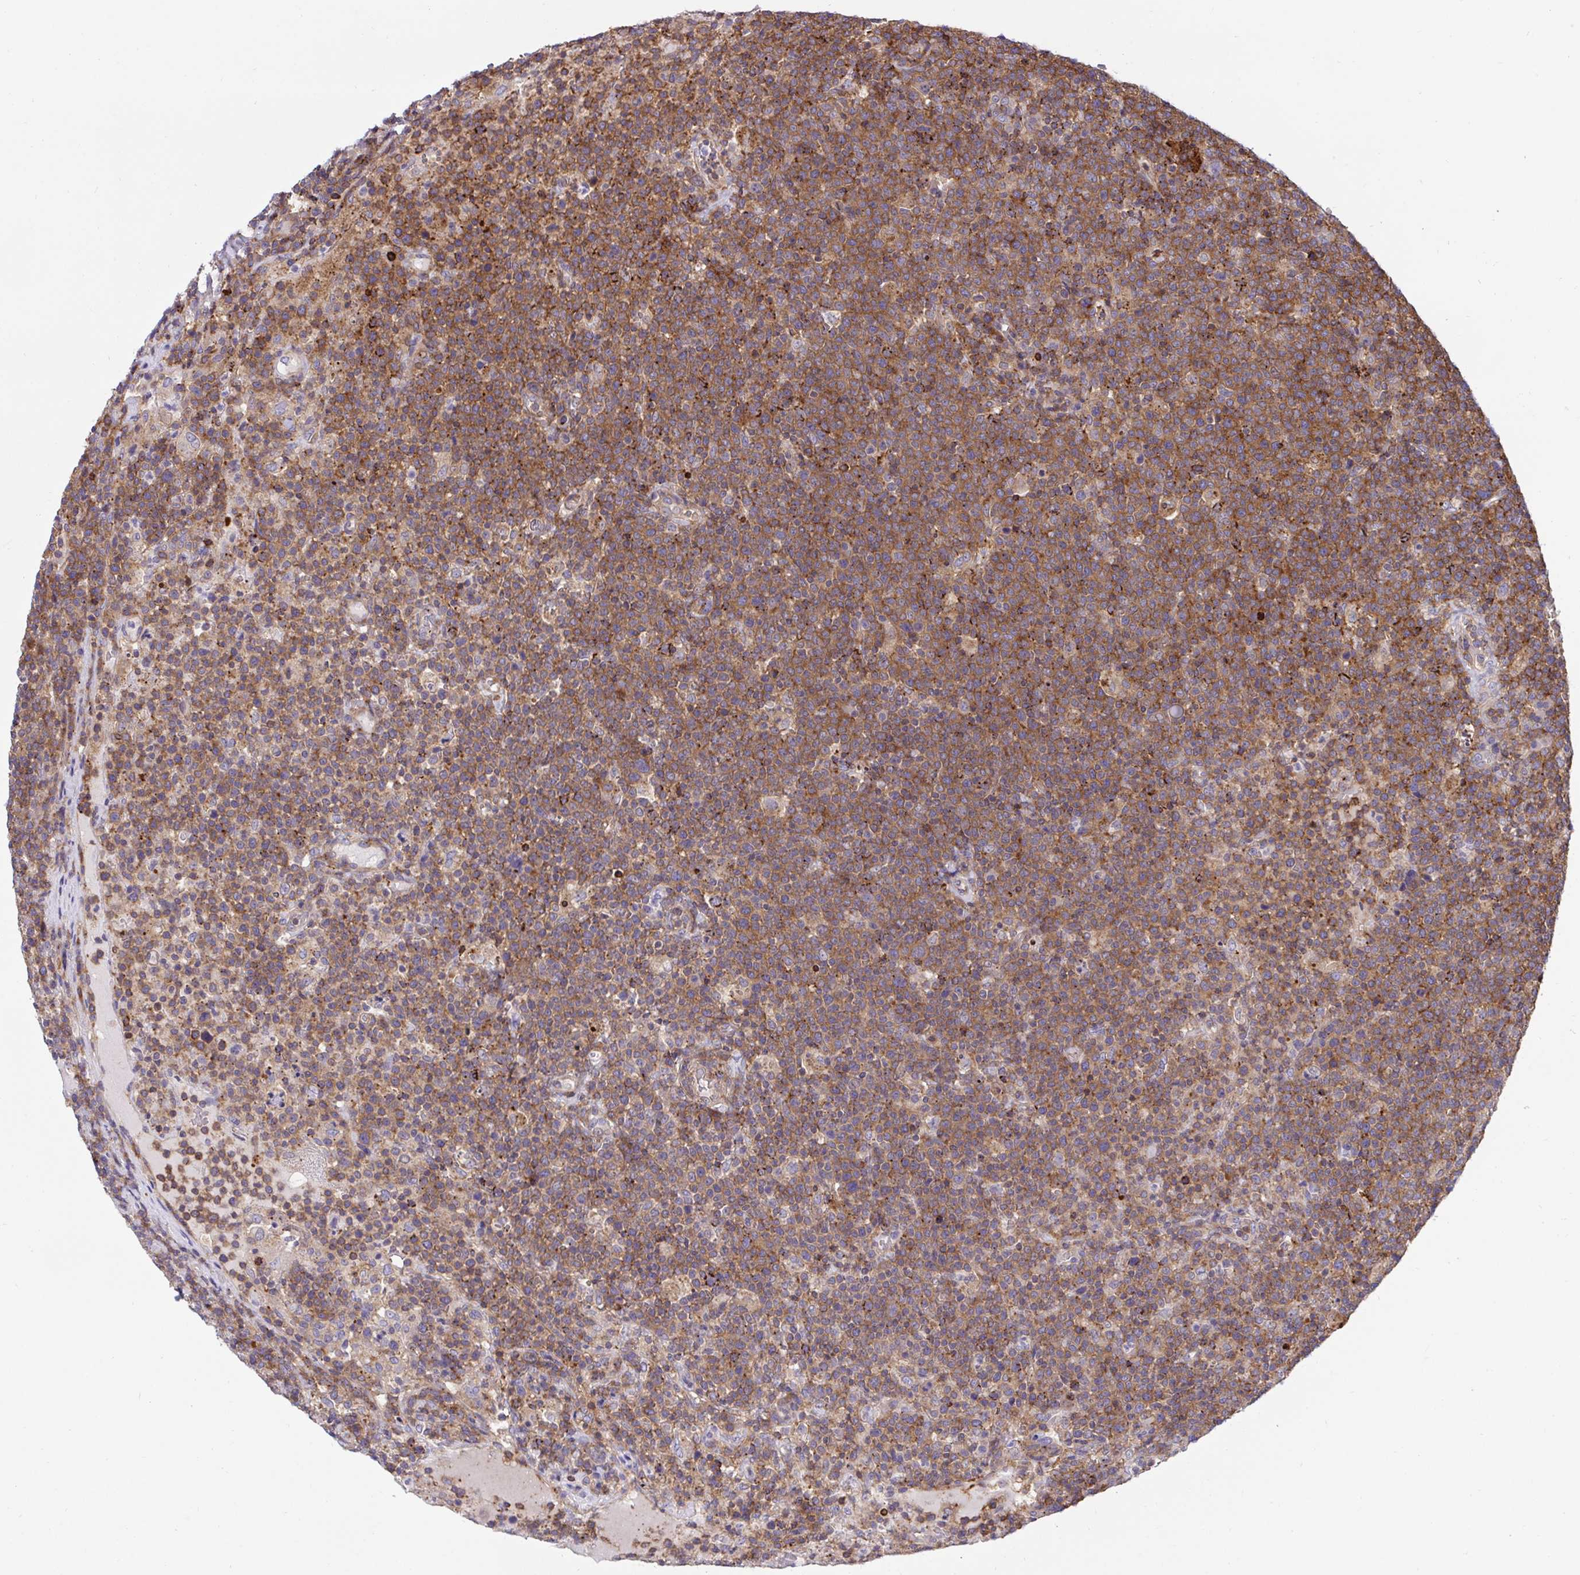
{"staining": {"intensity": "moderate", "quantity": ">75%", "location": "cytoplasmic/membranous"}, "tissue": "lymphoma", "cell_type": "Tumor cells", "image_type": "cancer", "snomed": [{"axis": "morphology", "description": "Malignant lymphoma, non-Hodgkin's type, High grade"}, {"axis": "topography", "description": "Lymph node"}], "caption": "A photomicrograph of human lymphoma stained for a protein exhibits moderate cytoplasmic/membranous brown staining in tumor cells.", "gene": "PPIH", "patient": {"sex": "male", "age": 61}}